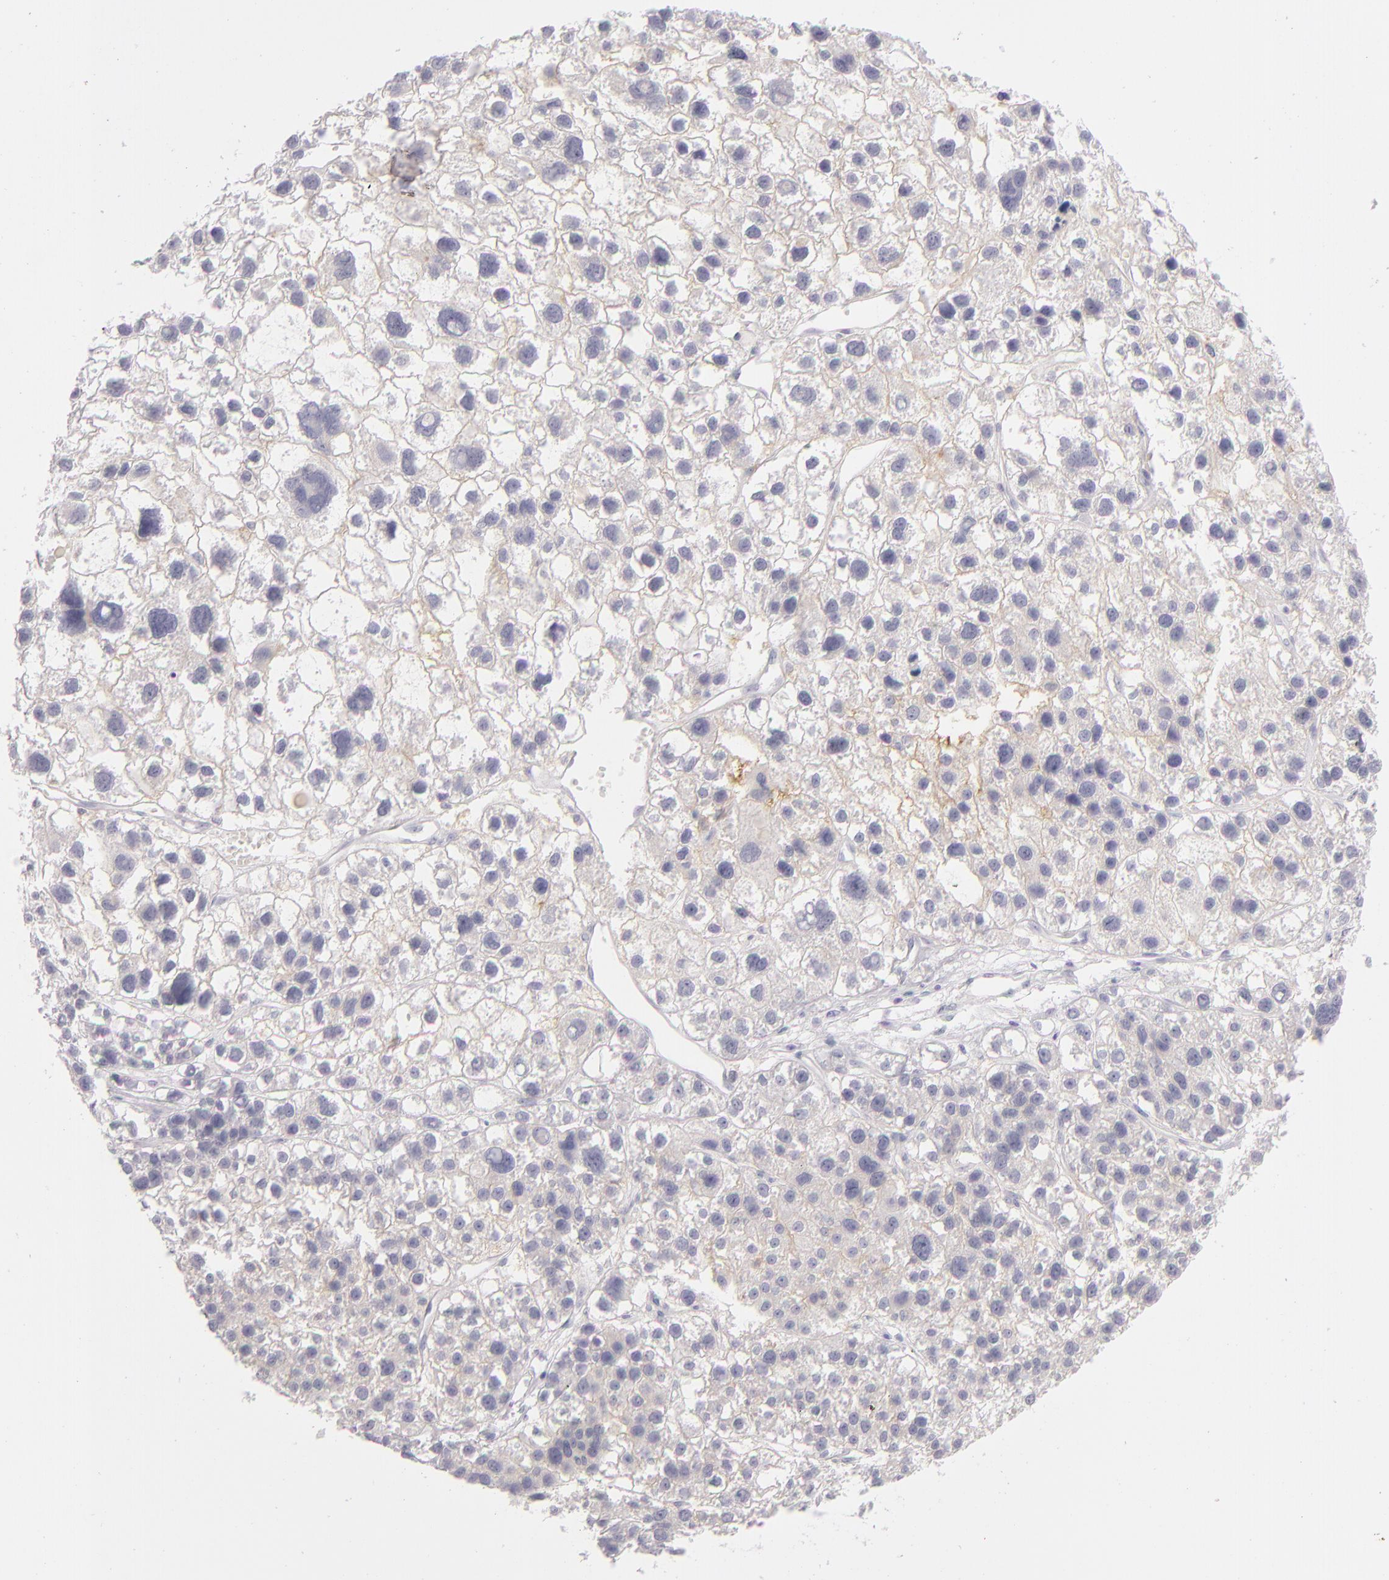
{"staining": {"intensity": "weak", "quantity": "<25%", "location": "cytoplasmic/membranous"}, "tissue": "liver cancer", "cell_type": "Tumor cells", "image_type": "cancer", "snomed": [{"axis": "morphology", "description": "Carcinoma, Hepatocellular, NOS"}, {"axis": "topography", "description": "Liver"}], "caption": "Liver cancer stained for a protein using IHC shows no staining tumor cells.", "gene": "CD40", "patient": {"sex": "female", "age": 85}}